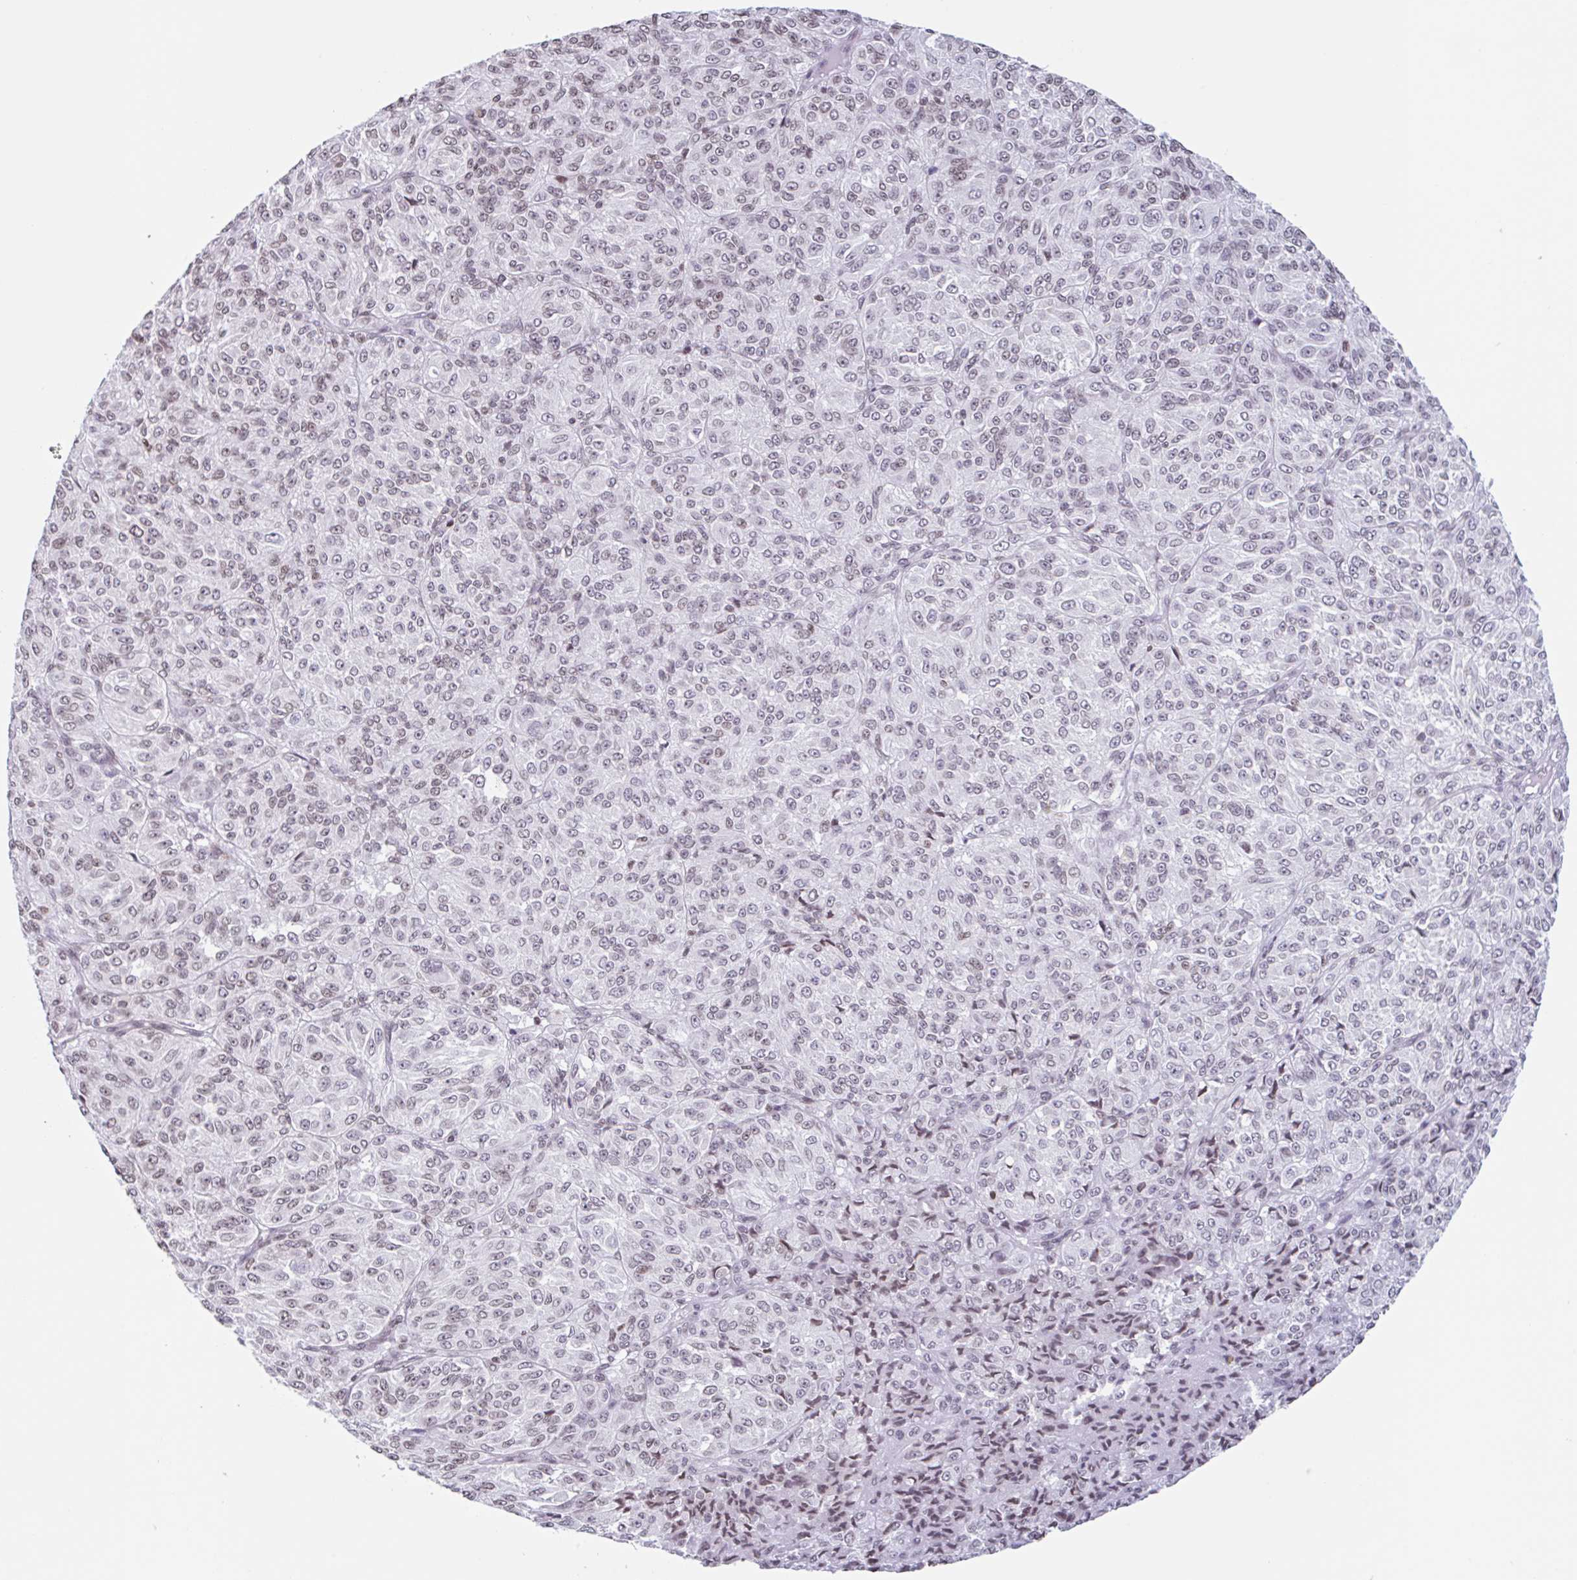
{"staining": {"intensity": "weak", "quantity": ">75%", "location": "nuclear"}, "tissue": "melanoma", "cell_type": "Tumor cells", "image_type": "cancer", "snomed": [{"axis": "morphology", "description": "Malignant melanoma, Metastatic site"}, {"axis": "topography", "description": "Brain"}], "caption": "Malignant melanoma (metastatic site) stained with a protein marker shows weak staining in tumor cells.", "gene": "NOL6", "patient": {"sex": "female", "age": 56}}